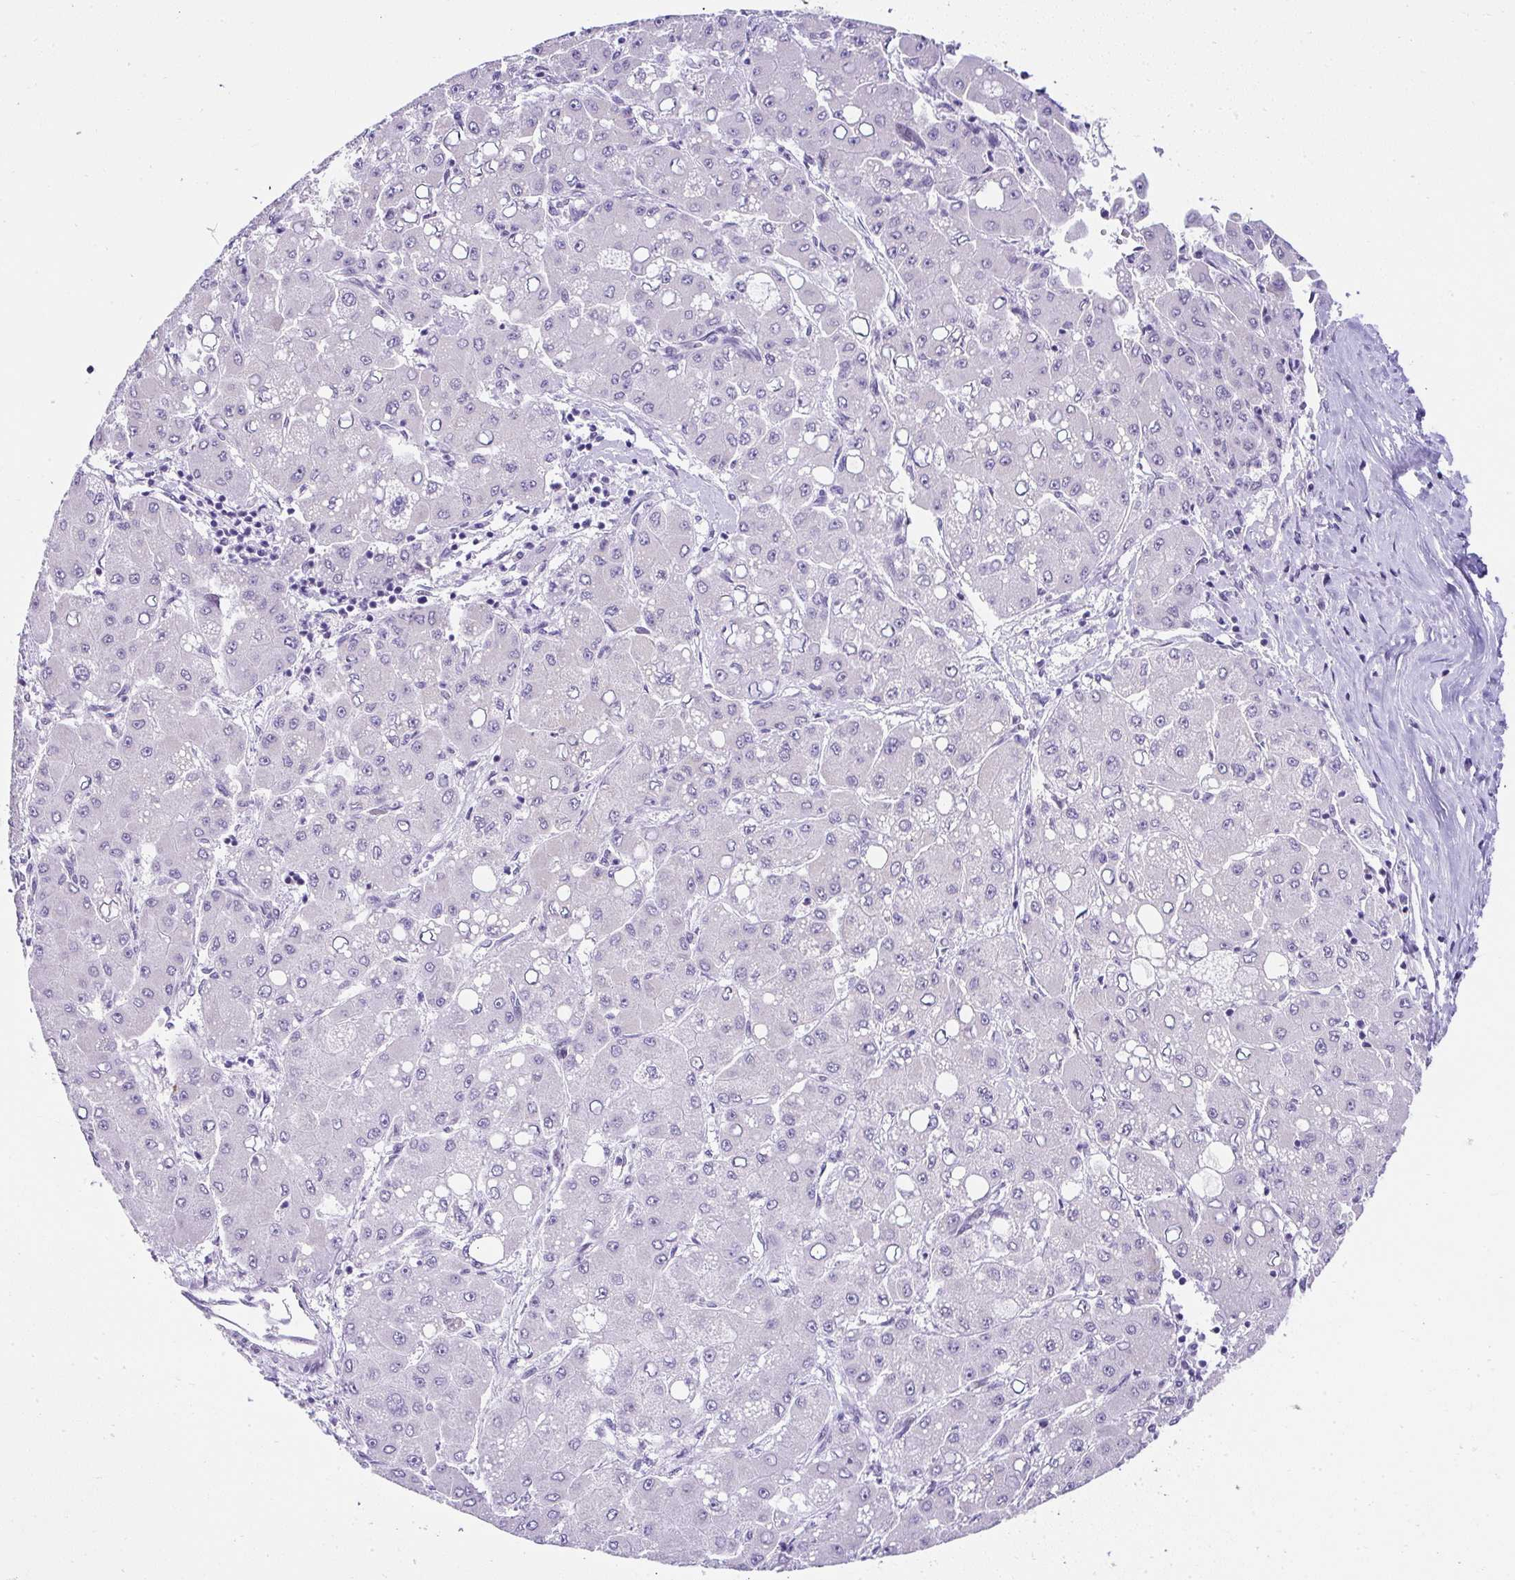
{"staining": {"intensity": "negative", "quantity": "none", "location": "none"}, "tissue": "liver cancer", "cell_type": "Tumor cells", "image_type": "cancer", "snomed": [{"axis": "morphology", "description": "Carcinoma, Hepatocellular, NOS"}, {"axis": "topography", "description": "Liver"}], "caption": "Tumor cells show no significant protein positivity in hepatocellular carcinoma (liver). (Immunohistochemistry, brightfield microscopy, high magnification).", "gene": "RNF183", "patient": {"sex": "male", "age": 40}}